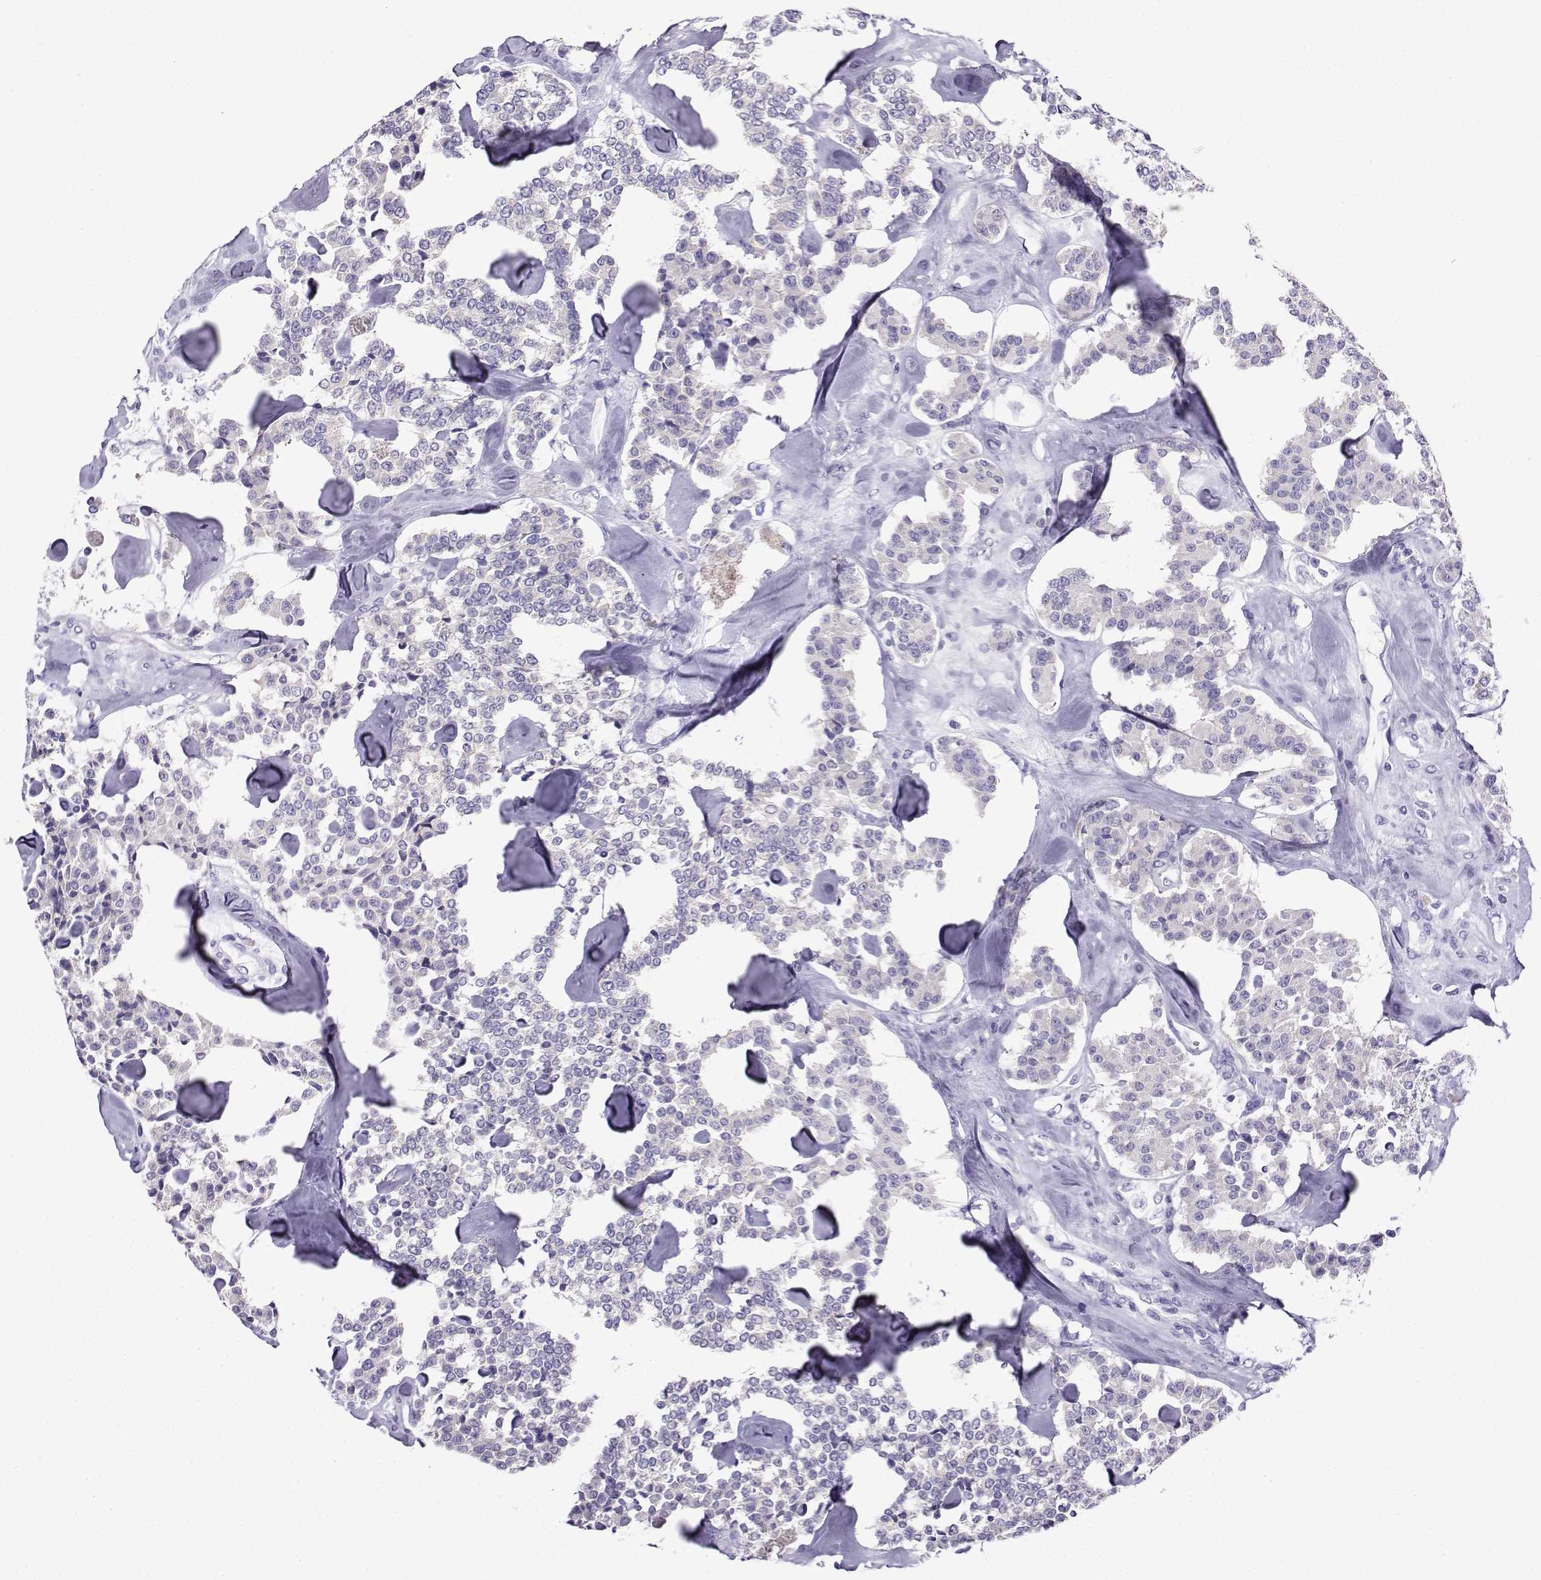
{"staining": {"intensity": "negative", "quantity": "none", "location": "none"}, "tissue": "carcinoid", "cell_type": "Tumor cells", "image_type": "cancer", "snomed": [{"axis": "morphology", "description": "Carcinoid, malignant, NOS"}, {"axis": "topography", "description": "Pancreas"}], "caption": "The histopathology image reveals no staining of tumor cells in carcinoid (malignant).", "gene": "LINGO1", "patient": {"sex": "male", "age": 41}}